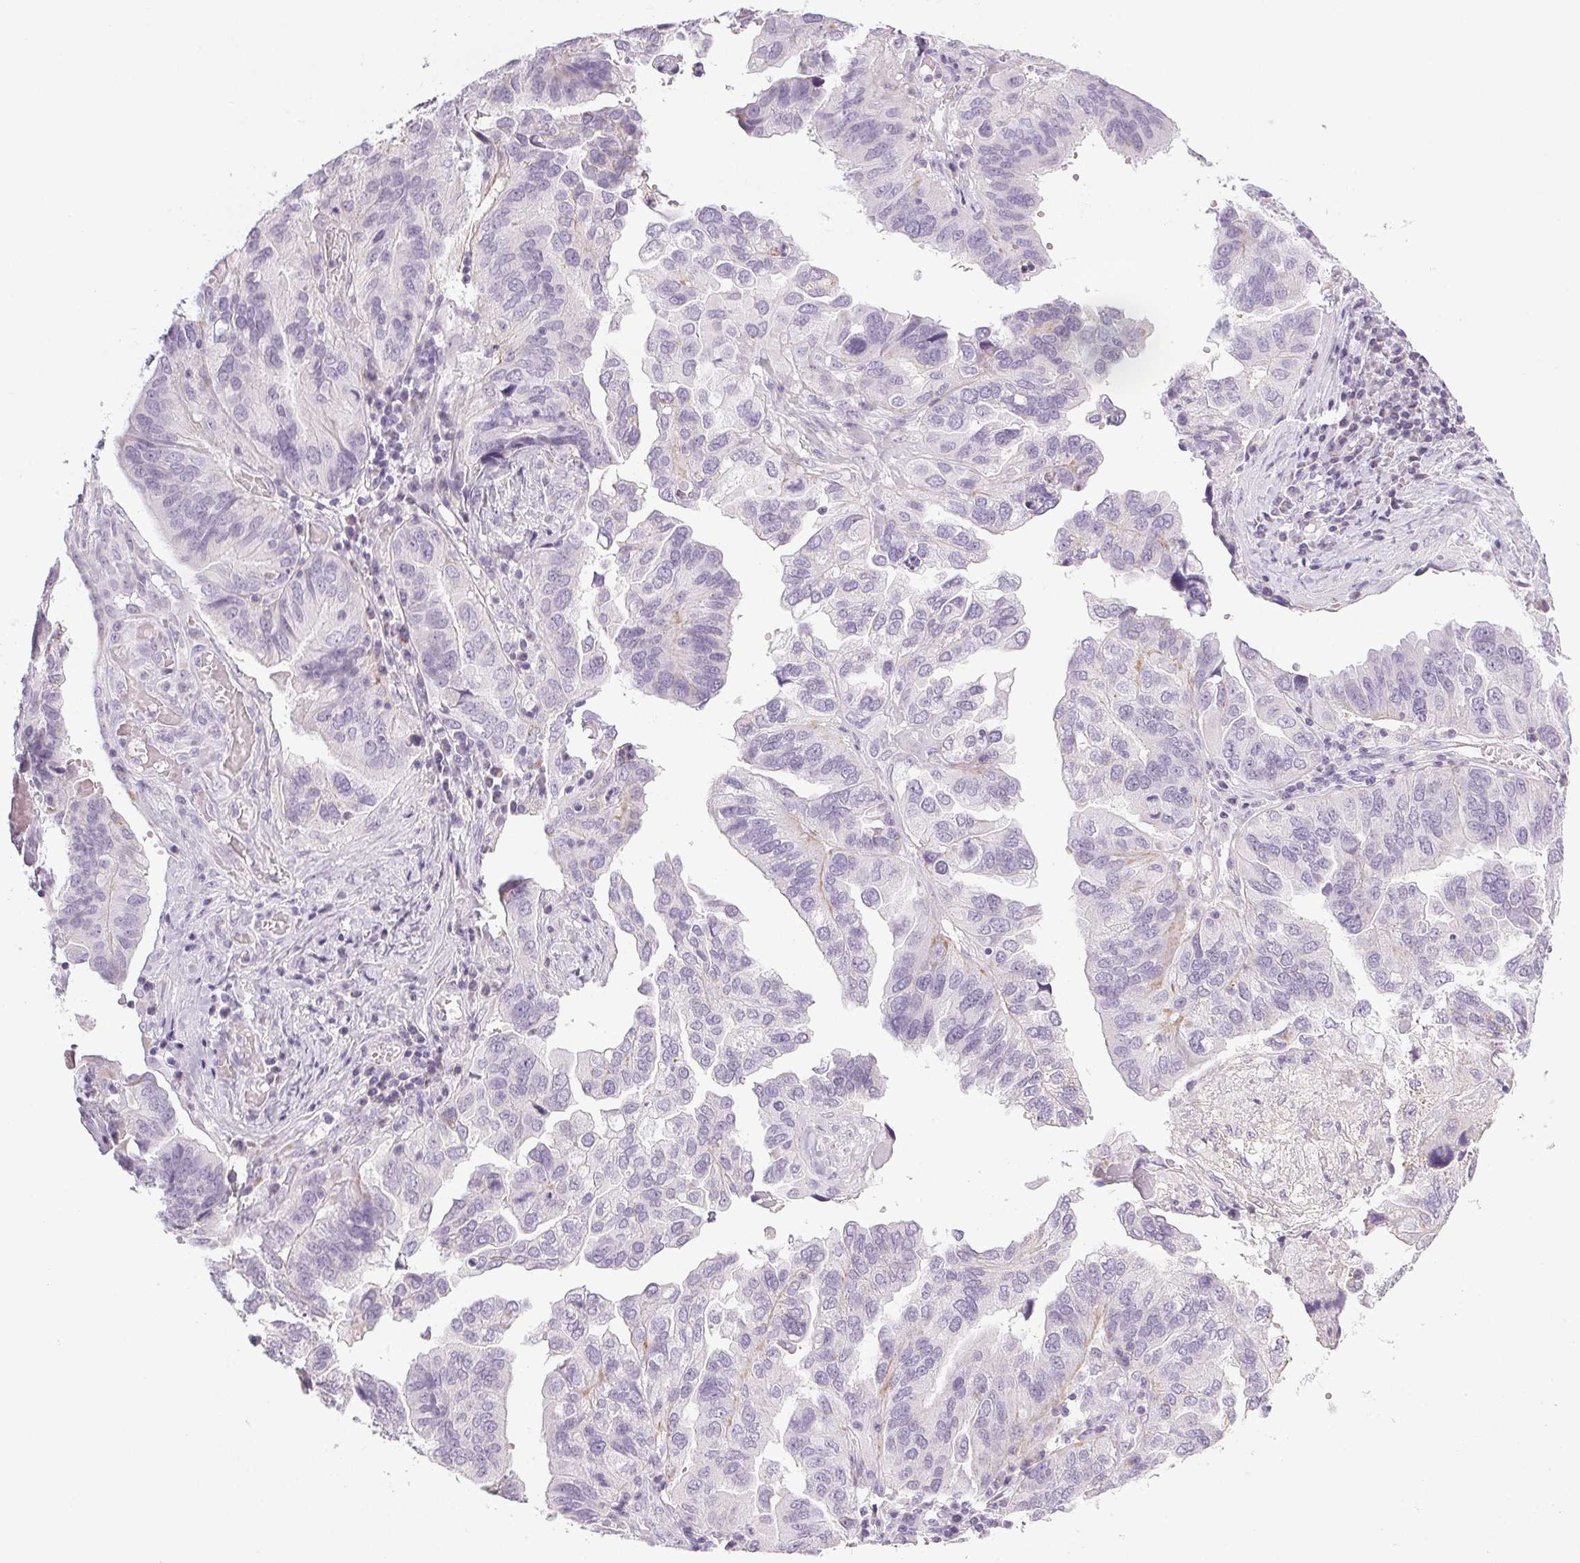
{"staining": {"intensity": "negative", "quantity": "none", "location": "none"}, "tissue": "ovarian cancer", "cell_type": "Tumor cells", "image_type": "cancer", "snomed": [{"axis": "morphology", "description": "Cystadenocarcinoma, serous, NOS"}, {"axis": "topography", "description": "Ovary"}], "caption": "DAB (3,3'-diaminobenzidine) immunohistochemical staining of ovarian cancer (serous cystadenocarcinoma) displays no significant staining in tumor cells. (DAB immunohistochemistry (IHC) visualized using brightfield microscopy, high magnification).", "gene": "COL7A1", "patient": {"sex": "female", "age": 79}}